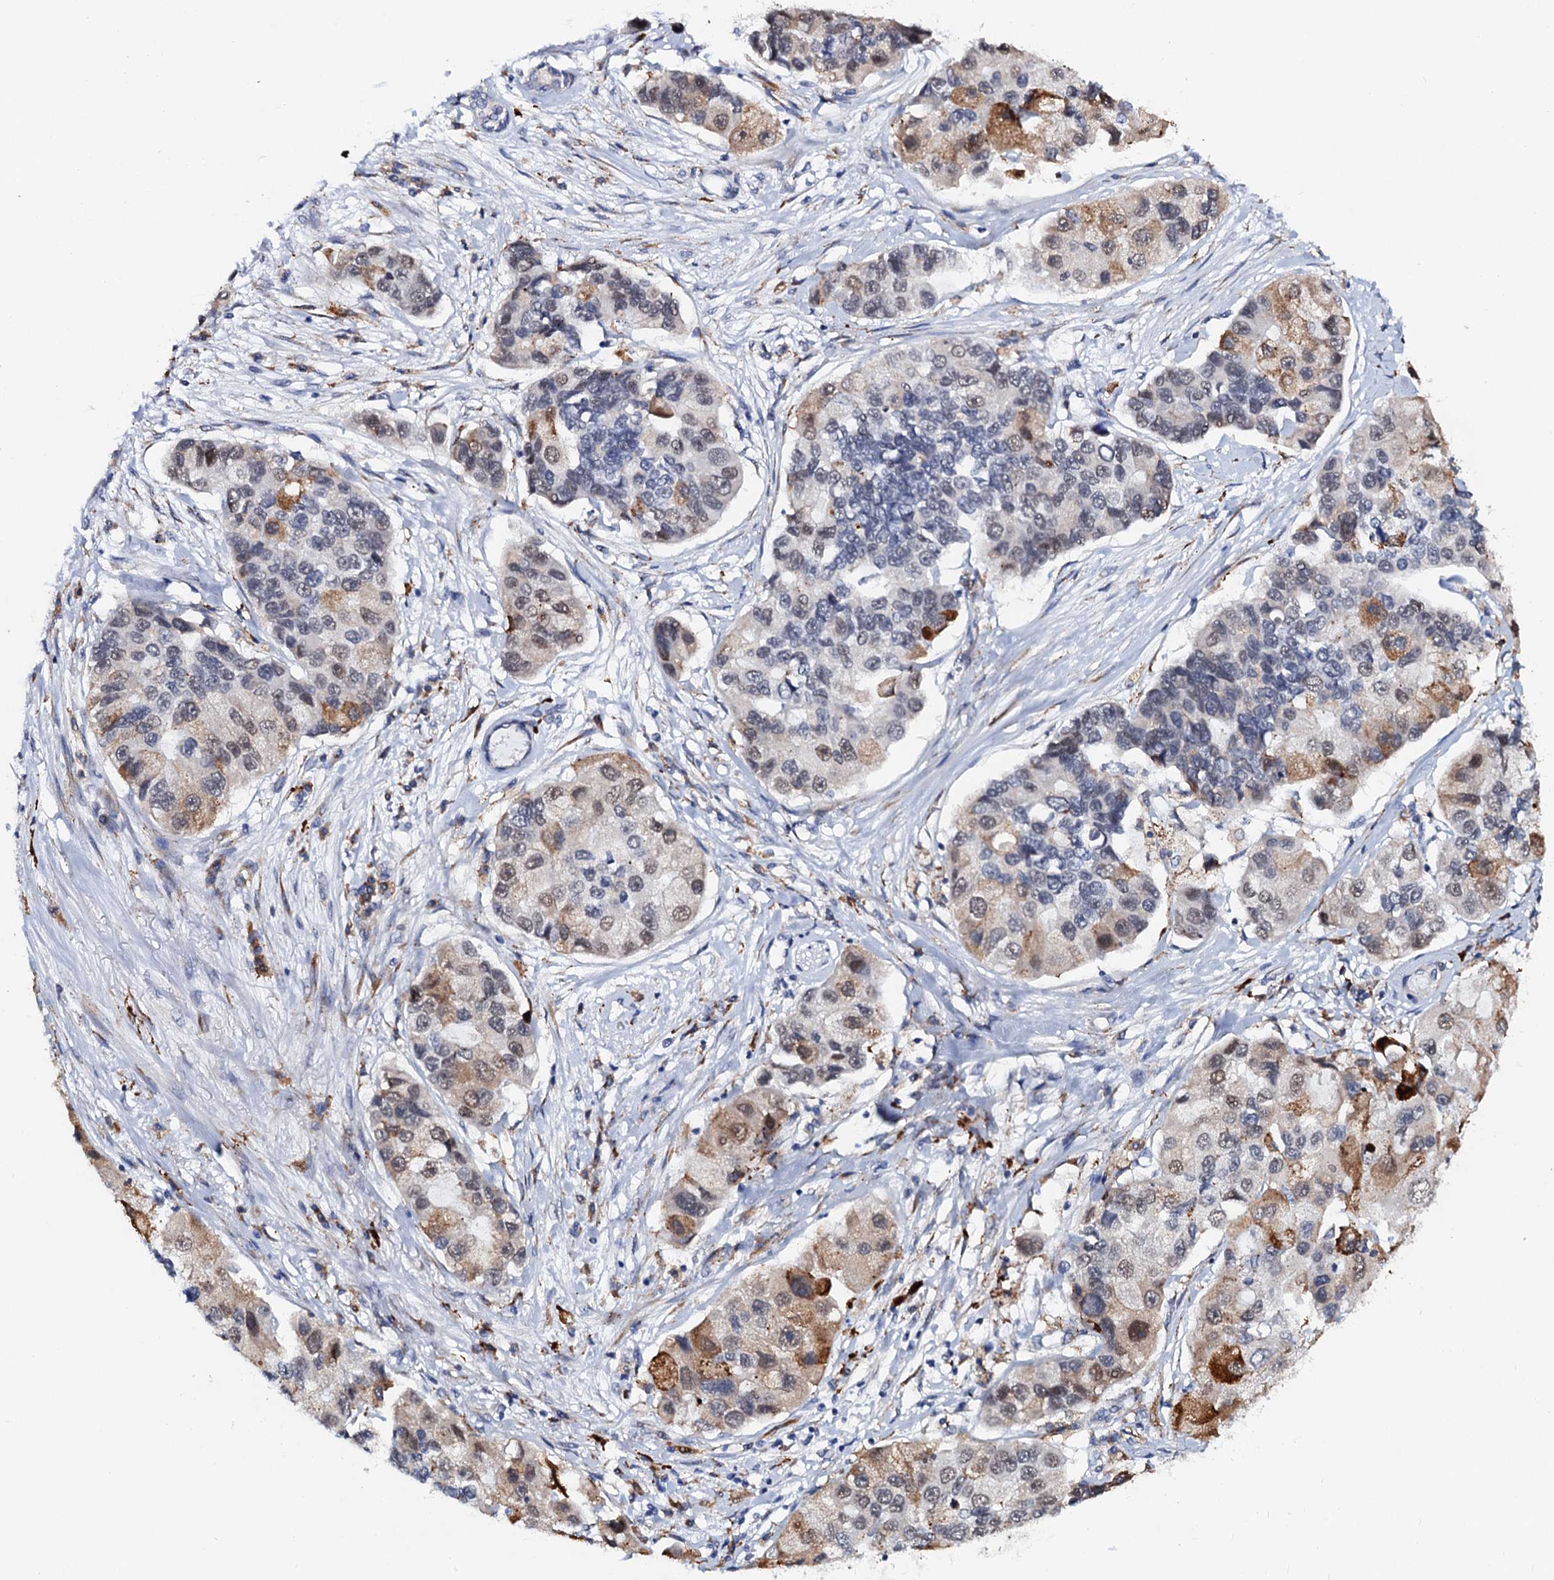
{"staining": {"intensity": "moderate", "quantity": "<25%", "location": "cytoplasmic/membranous,nuclear"}, "tissue": "lung cancer", "cell_type": "Tumor cells", "image_type": "cancer", "snomed": [{"axis": "morphology", "description": "Adenocarcinoma, NOS"}, {"axis": "topography", "description": "Lung"}], "caption": "A brown stain highlights moderate cytoplasmic/membranous and nuclear positivity of a protein in human lung cancer tumor cells. Ihc stains the protein of interest in brown and the nuclei are stained blue.", "gene": "SLC7A10", "patient": {"sex": "female", "age": 54}}